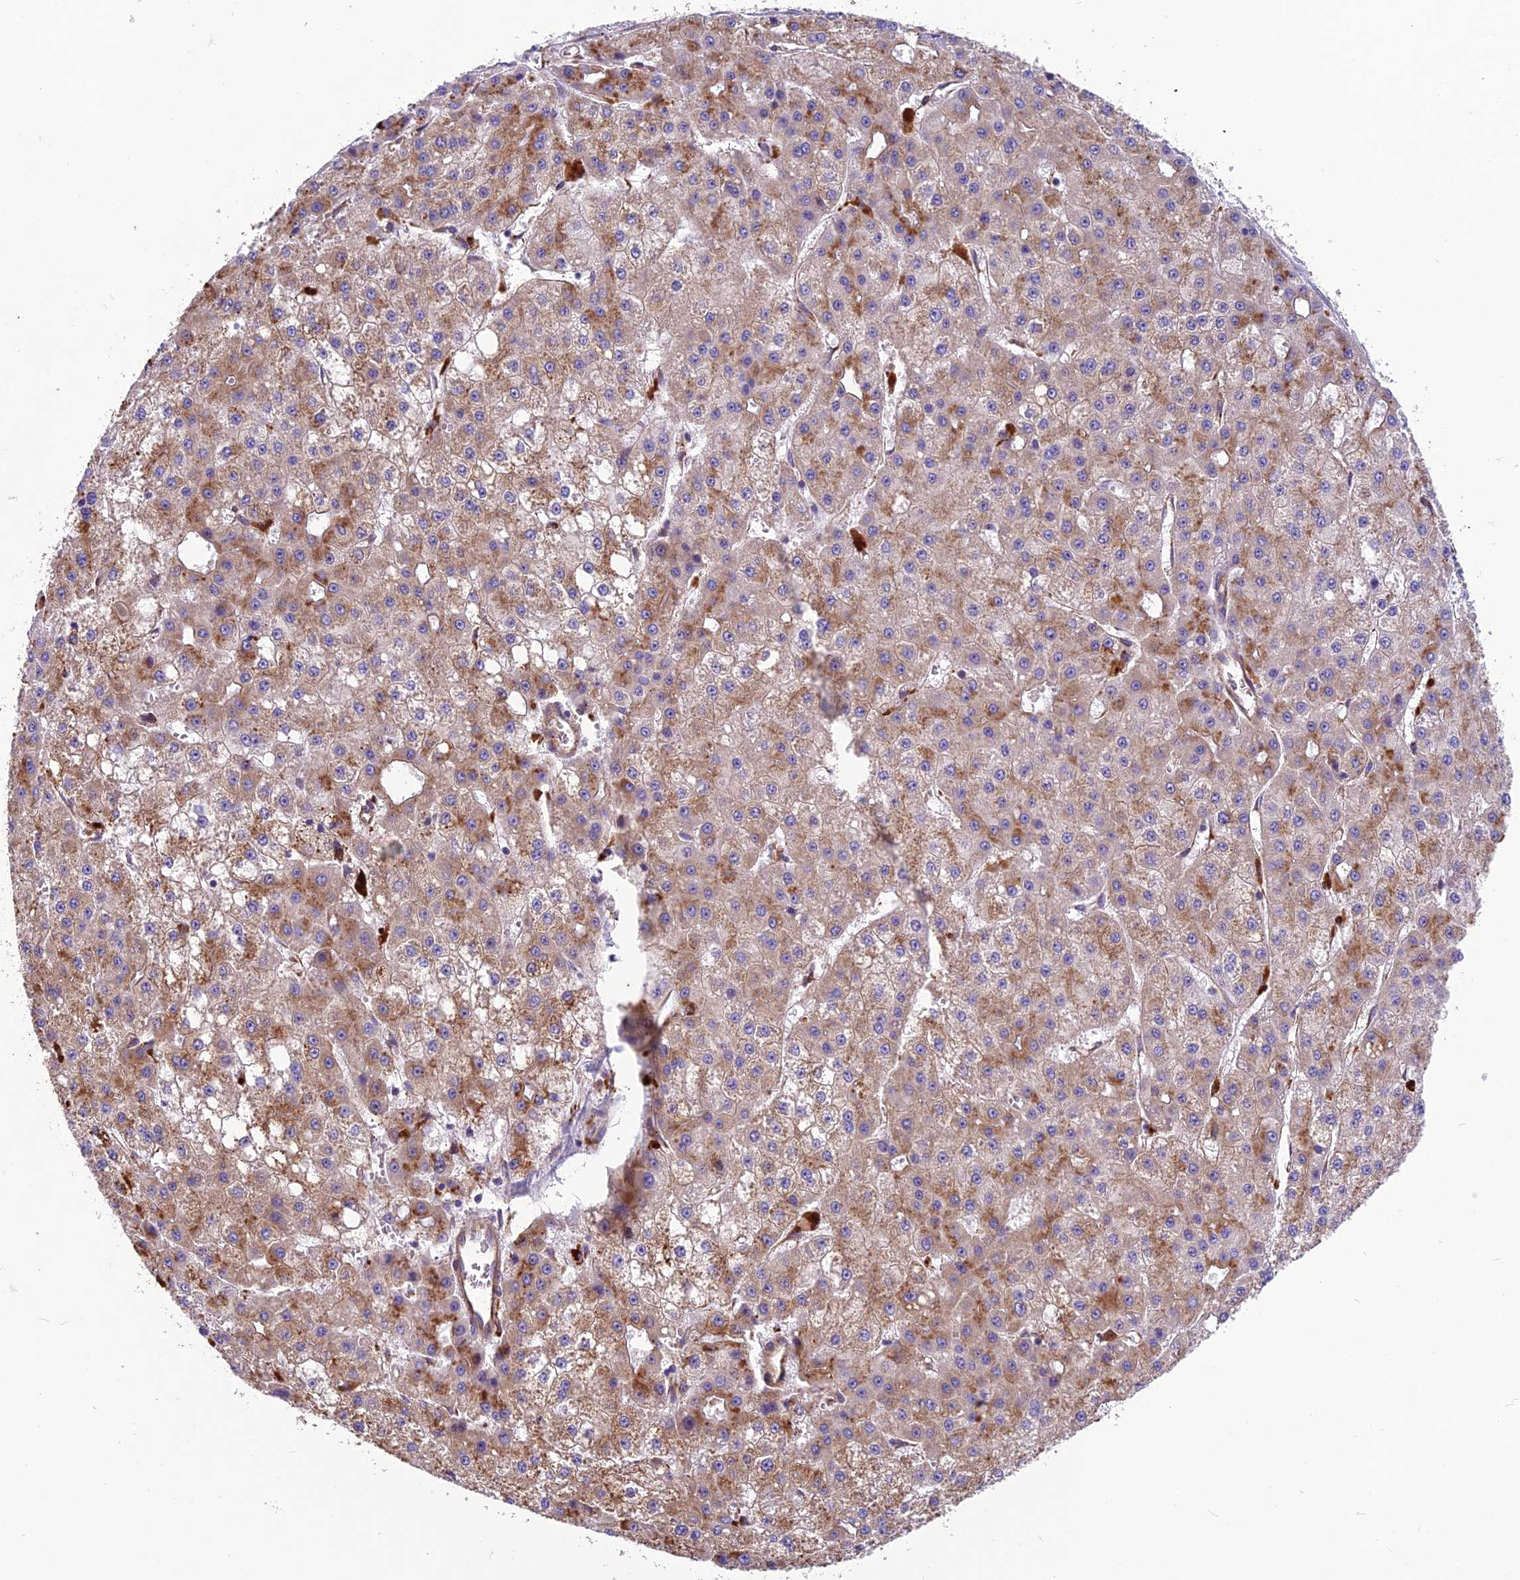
{"staining": {"intensity": "moderate", "quantity": "<25%", "location": "cytoplasmic/membranous"}, "tissue": "liver cancer", "cell_type": "Tumor cells", "image_type": "cancer", "snomed": [{"axis": "morphology", "description": "Carcinoma, Hepatocellular, NOS"}, {"axis": "topography", "description": "Liver"}], "caption": "A low amount of moderate cytoplasmic/membranous expression is appreciated in about <25% of tumor cells in liver hepatocellular carcinoma tissue.", "gene": "SPDL1", "patient": {"sex": "male", "age": 47}}